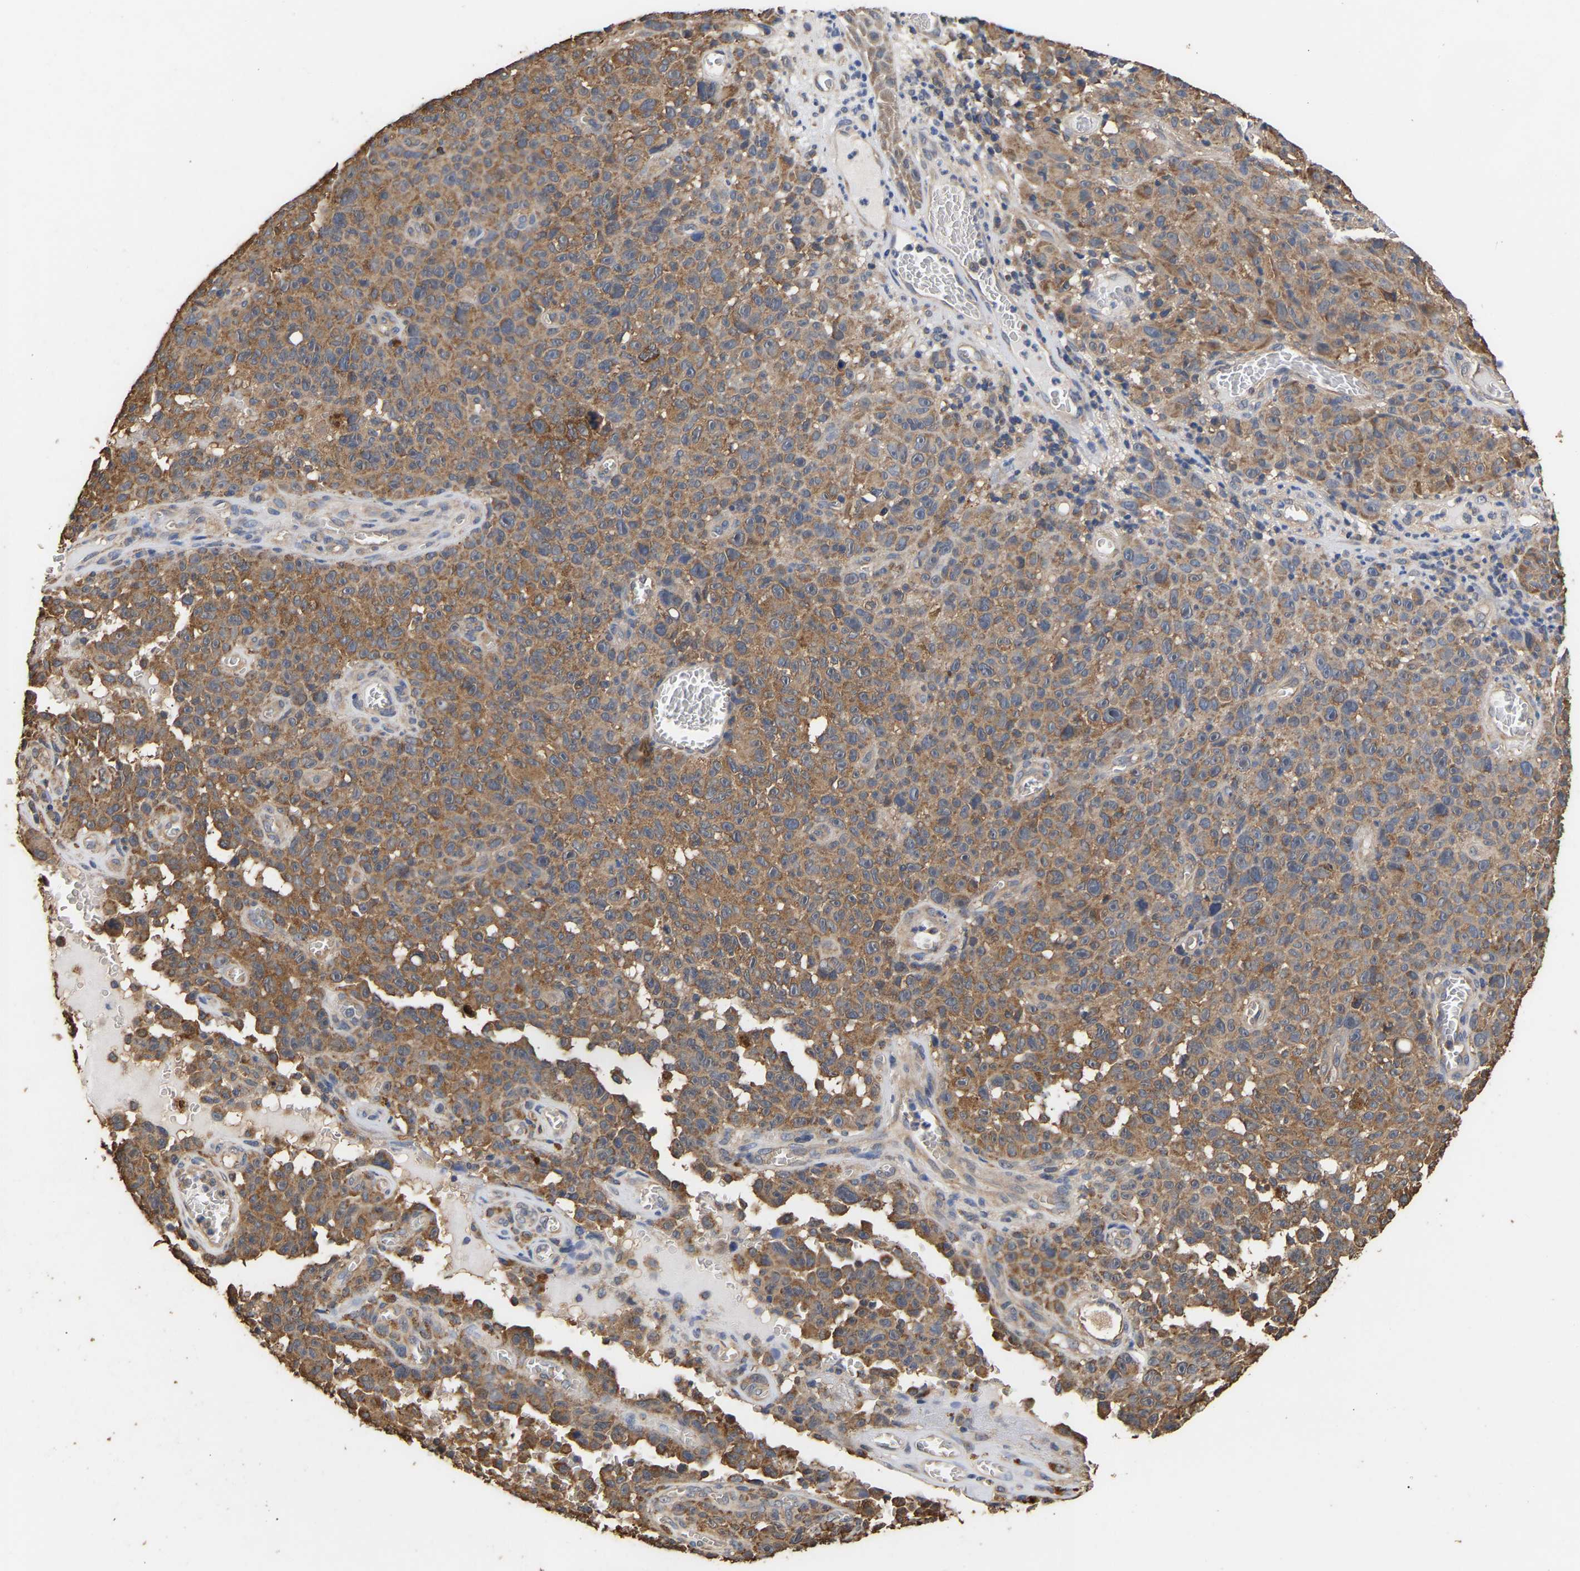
{"staining": {"intensity": "moderate", "quantity": ">75%", "location": "cytoplasmic/membranous"}, "tissue": "melanoma", "cell_type": "Tumor cells", "image_type": "cancer", "snomed": [{"axis": "morphology", "description": "Malignant melanoma, NOS"}, {"axis": "topography", "description": "Skin"}], "caption": "High-magnification brightfield microscopy of malignant melanoma stained with DAB (3,3'-diaminobenzidine) (brown) and counterstained with hematoxylin (blue). tumor cells exhibit moderate cytoplasmic/membranous expression is seen in about>75% of cells.", "gene": "ZNF26", "patient": {"sex": "female", "age": 82}}